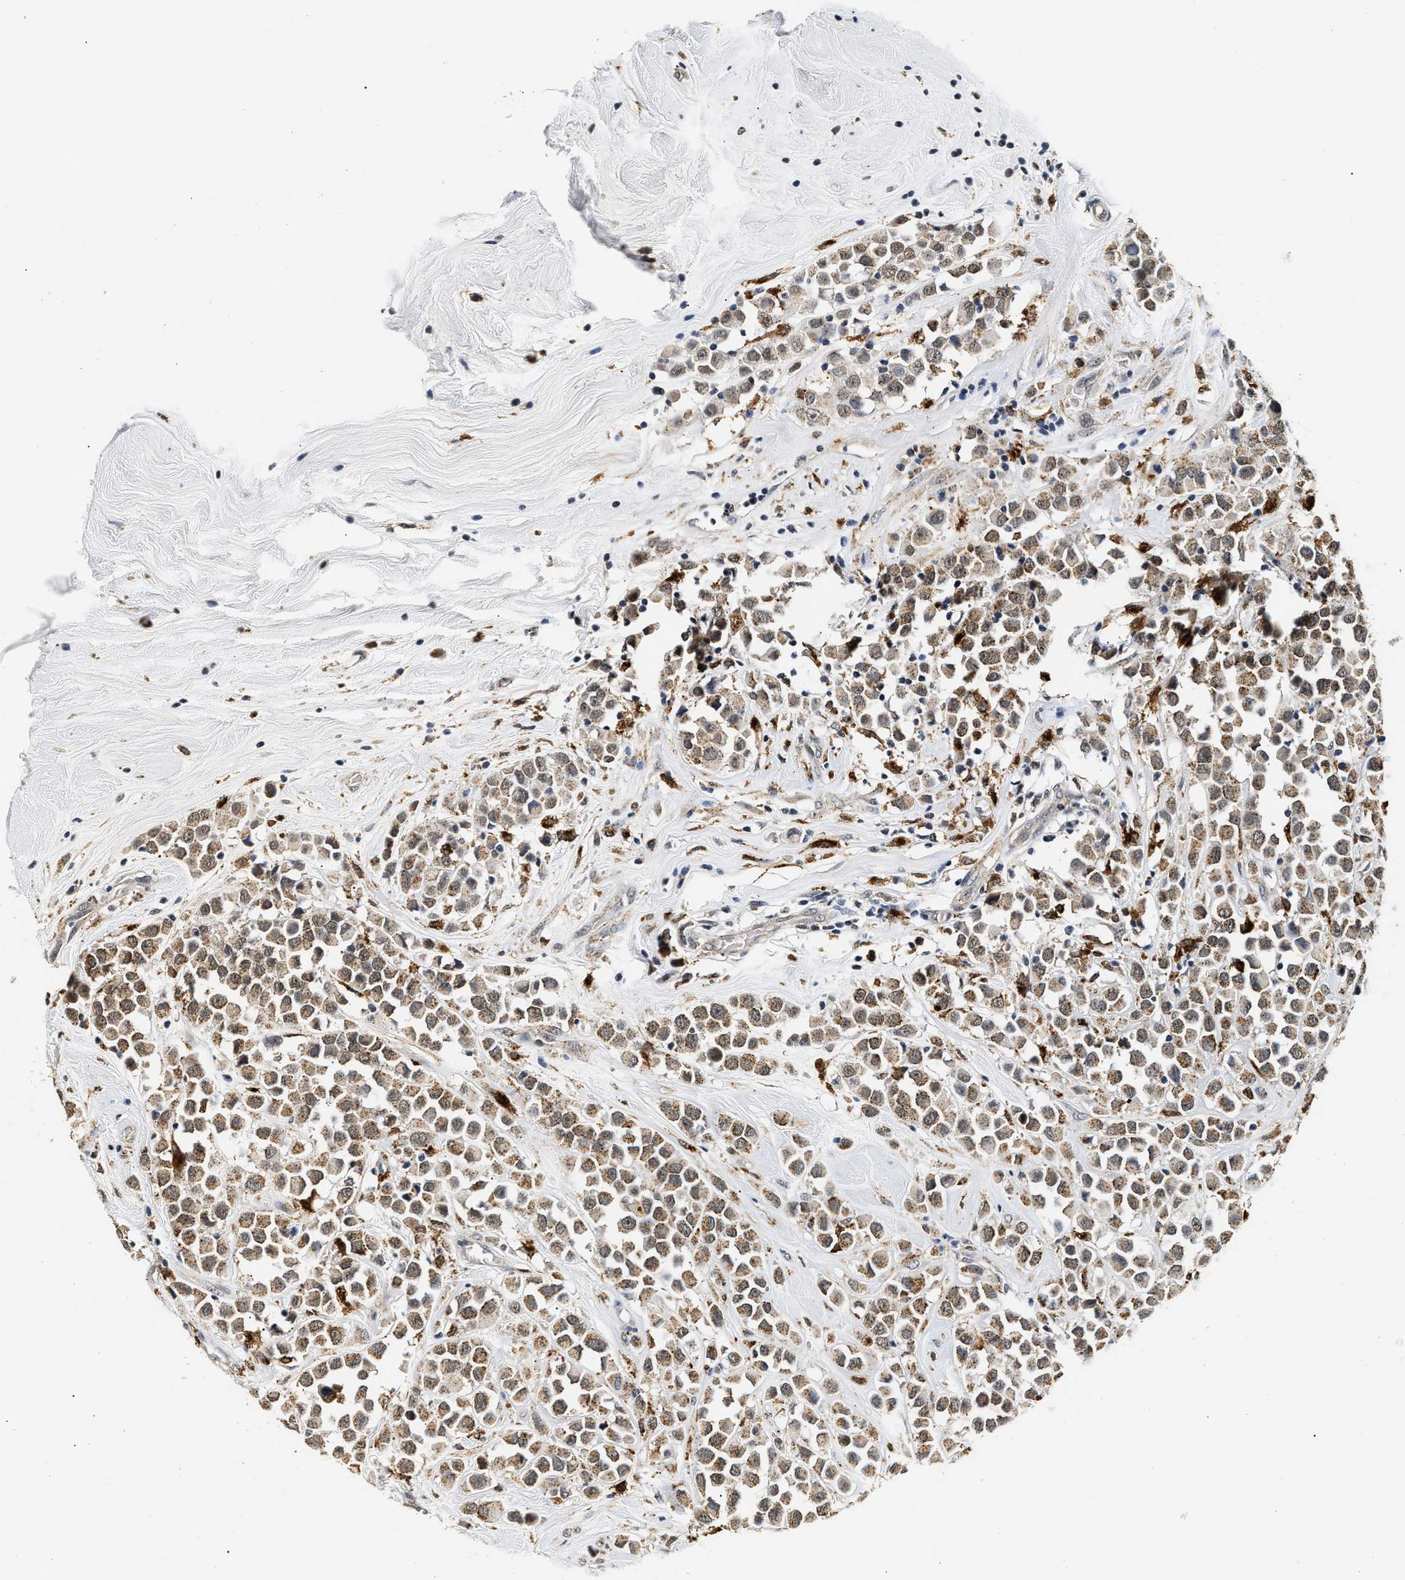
{"staining": {"intensity": "moderate", "quantity": ">75%", "location": "cytoplasmic/membranous"}, "tissue": "breast cancer", "cell_type": "Tumor cells", "image_type": "cancer", "snomed": [{"axis": "morphology", "description": "Duct carcinoma"}, {"axis": "topography", "description": "Breast"}], "caption": "High-power microscopy captured an IHC micrograph of breast cancer, revealing moderate cytoplasmic/membranous positivity in approximately >75% of tumor cells. (IHC, brightfield microscopy, high magnification).", "gene": "SMU1", "patient": {"sex": "female", "age": 61}}